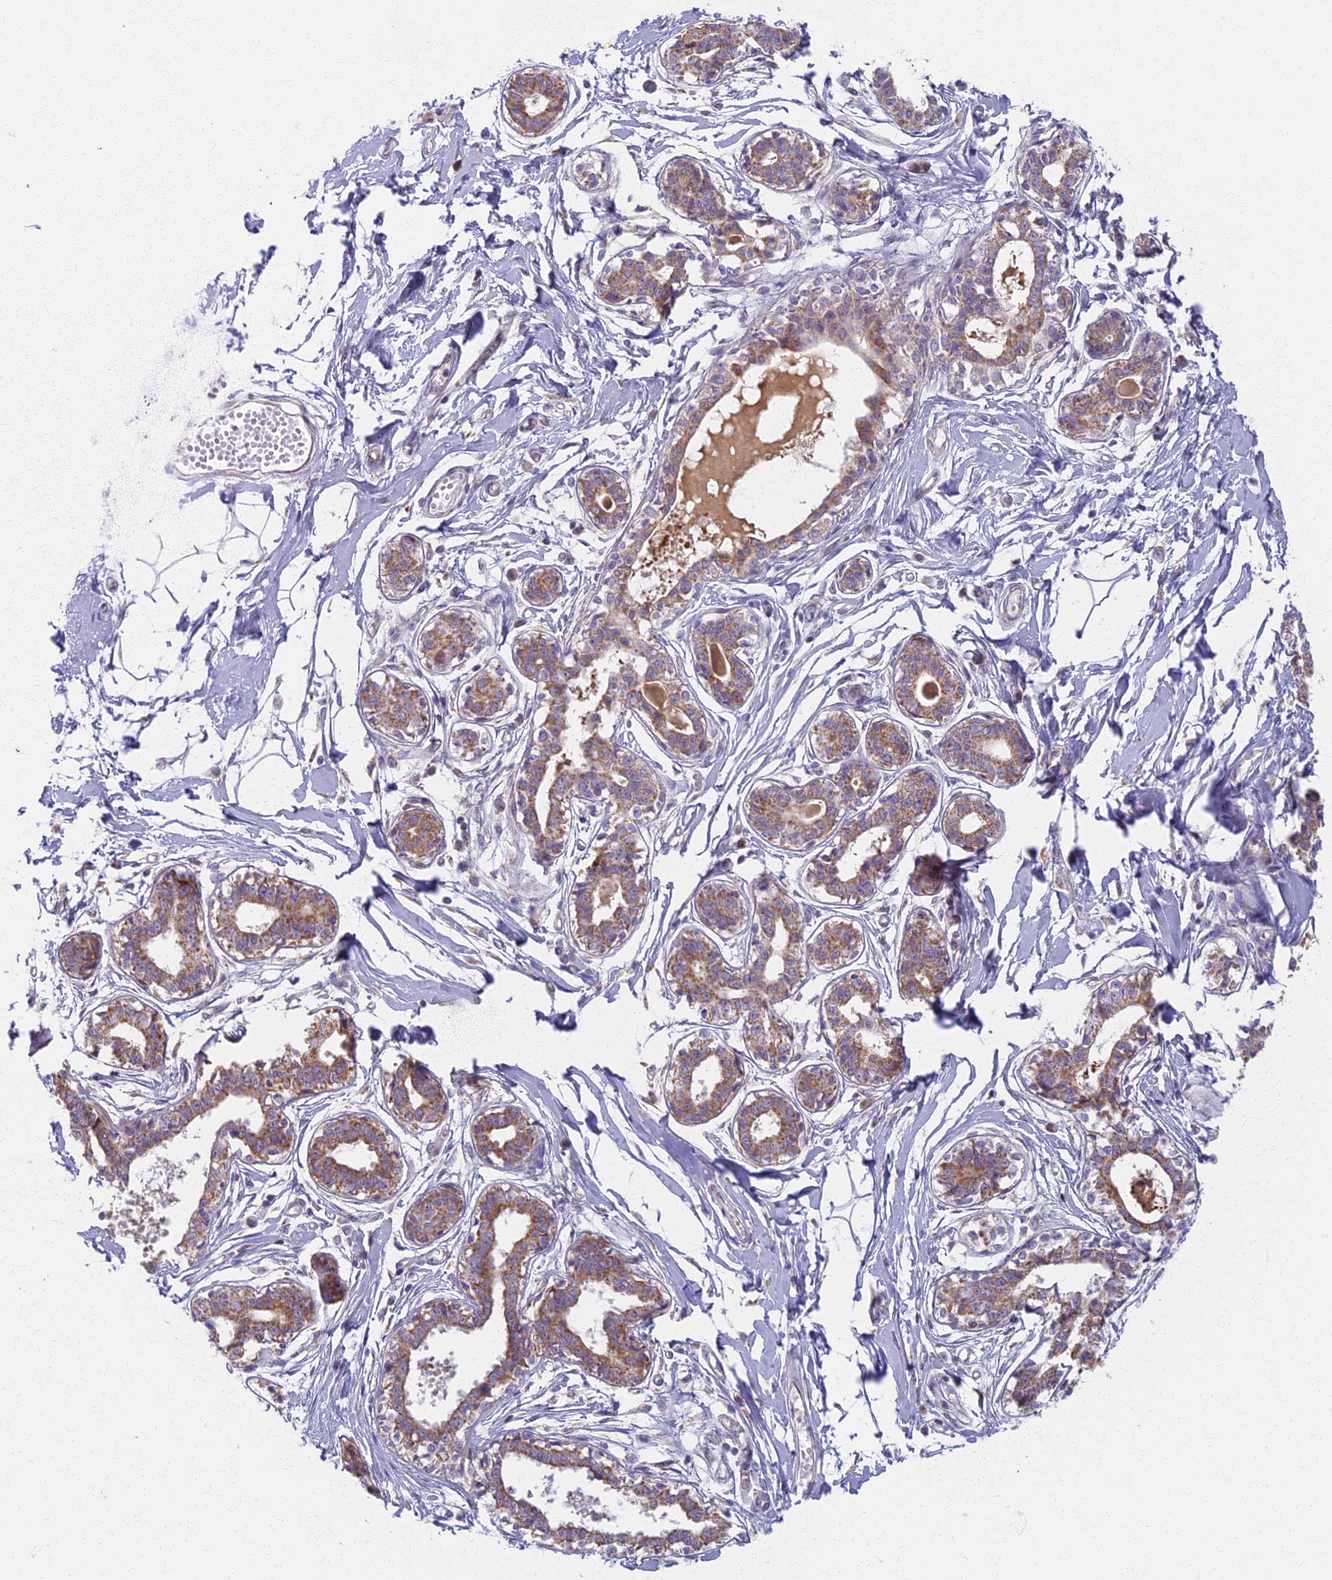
{"staining": {"intensity": "negative", "quantity": "none", "location": "none"}, "tissue": "breast", "cell_type": "Adipocytes", "image_type": "normal", "snomed": [{"axis": "morphology", "description": "Normal tissue, NOS"}, {"axis": "topography", "description": "Breast"}], "caption": "Immunohistochemistry (IHC) micrograph of unremarkable breast: human breast stained with DAB exhibits no significant protein expression in adipocytes. (Stains: DAB IHC with hematoxylin counter stain, Microscopy: brightfield microscopy at high magnification).", "gene": "MRPS25", "patient": {"sex": "female", "age": 45}}